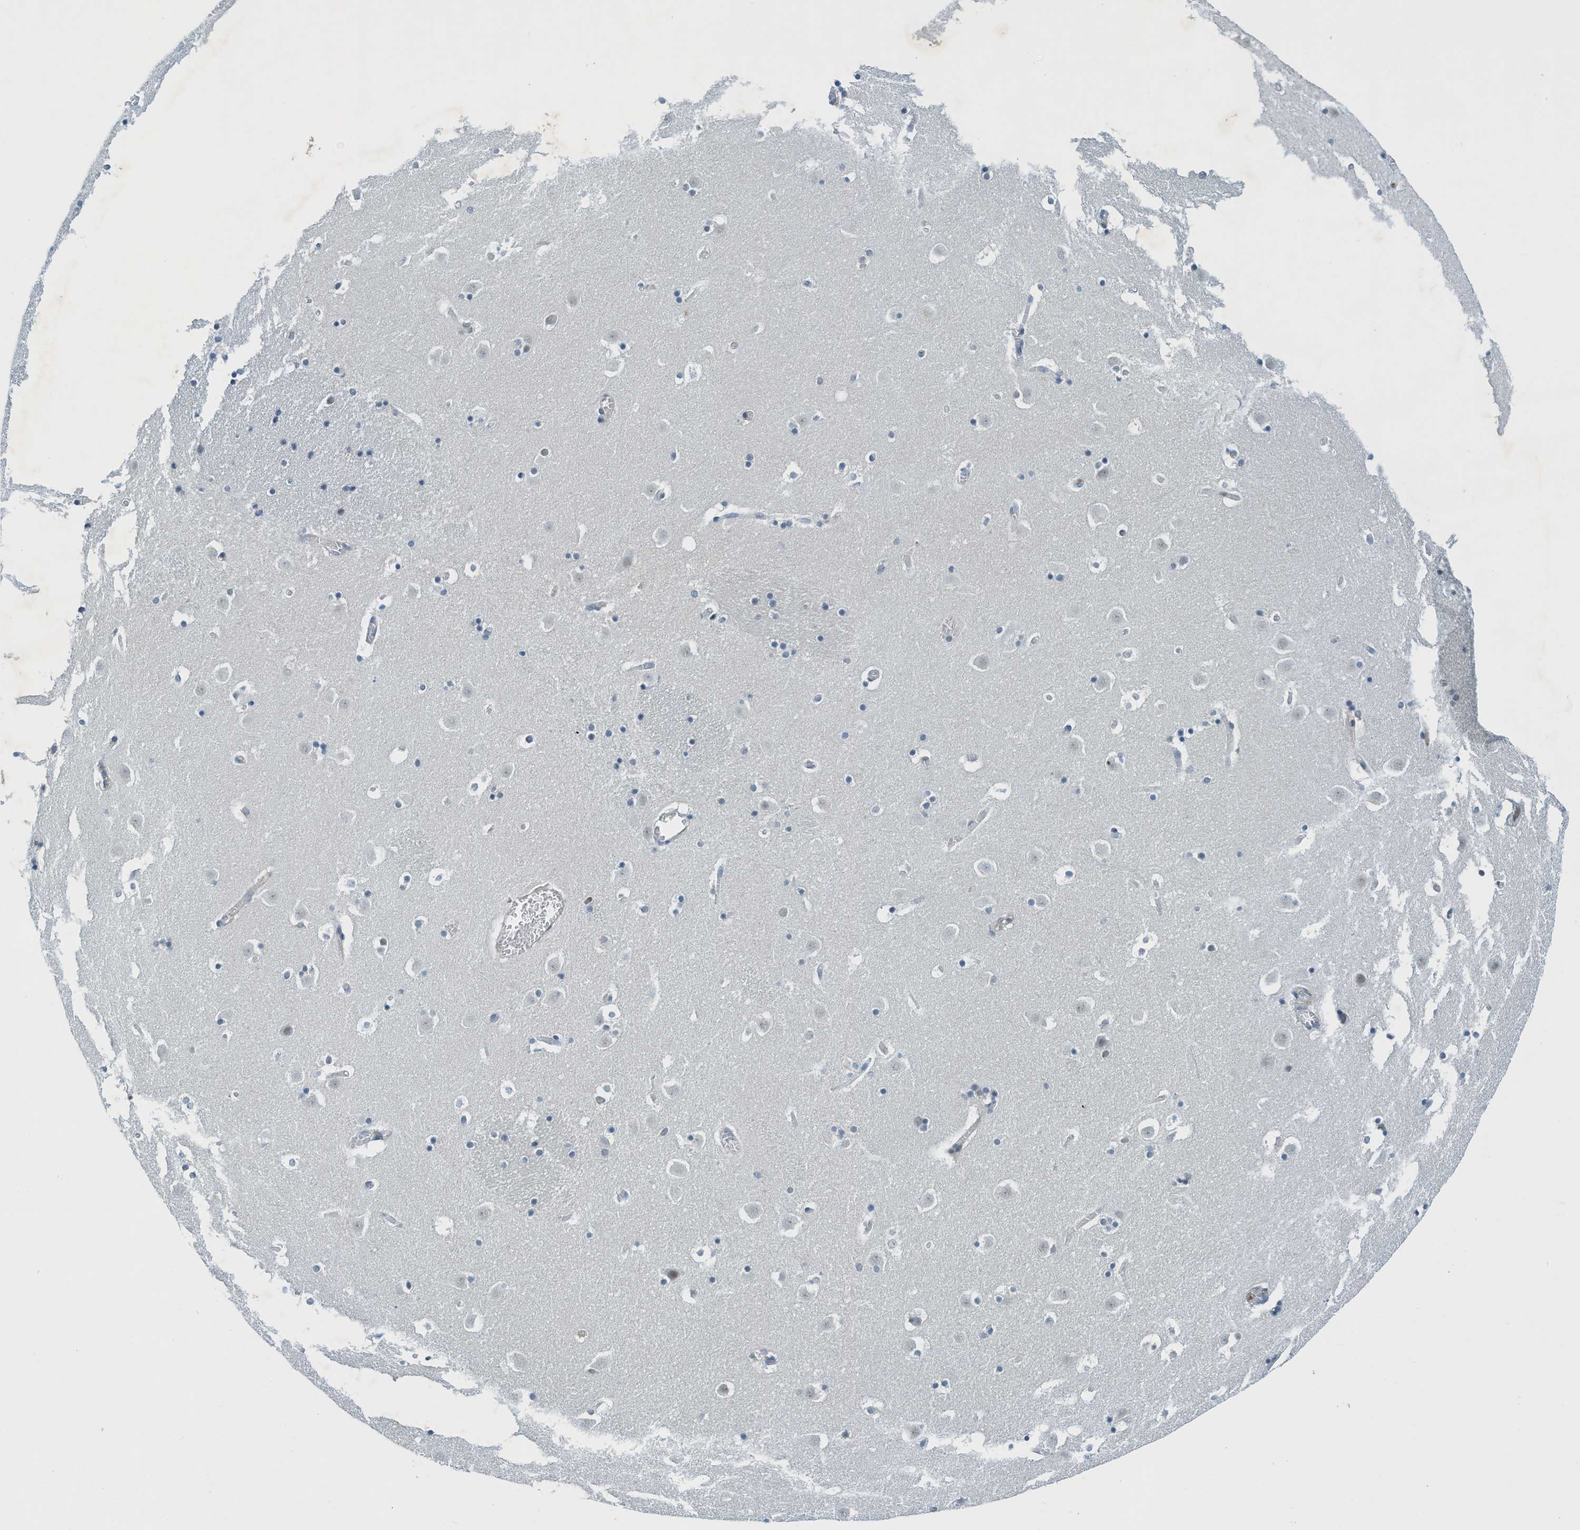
{"staining": {"intensity": "negative", "quantity": "none", "location": "none"}, "tissue": "caudate", "cell_type": "Glial cells", "image_type": "normal", "snomed": [{"axis": "morphology", "description": "Normal tissue, NOS"}, {"axis": "topography", "description": "Lateral ventricle wall"}], "caption": "An immunohistochemistry image of benign caudate is shown. There is no staining in glial cells of caudate.", "gene": "SH3D19", "patient": {"sex": "male", "age": 45}}